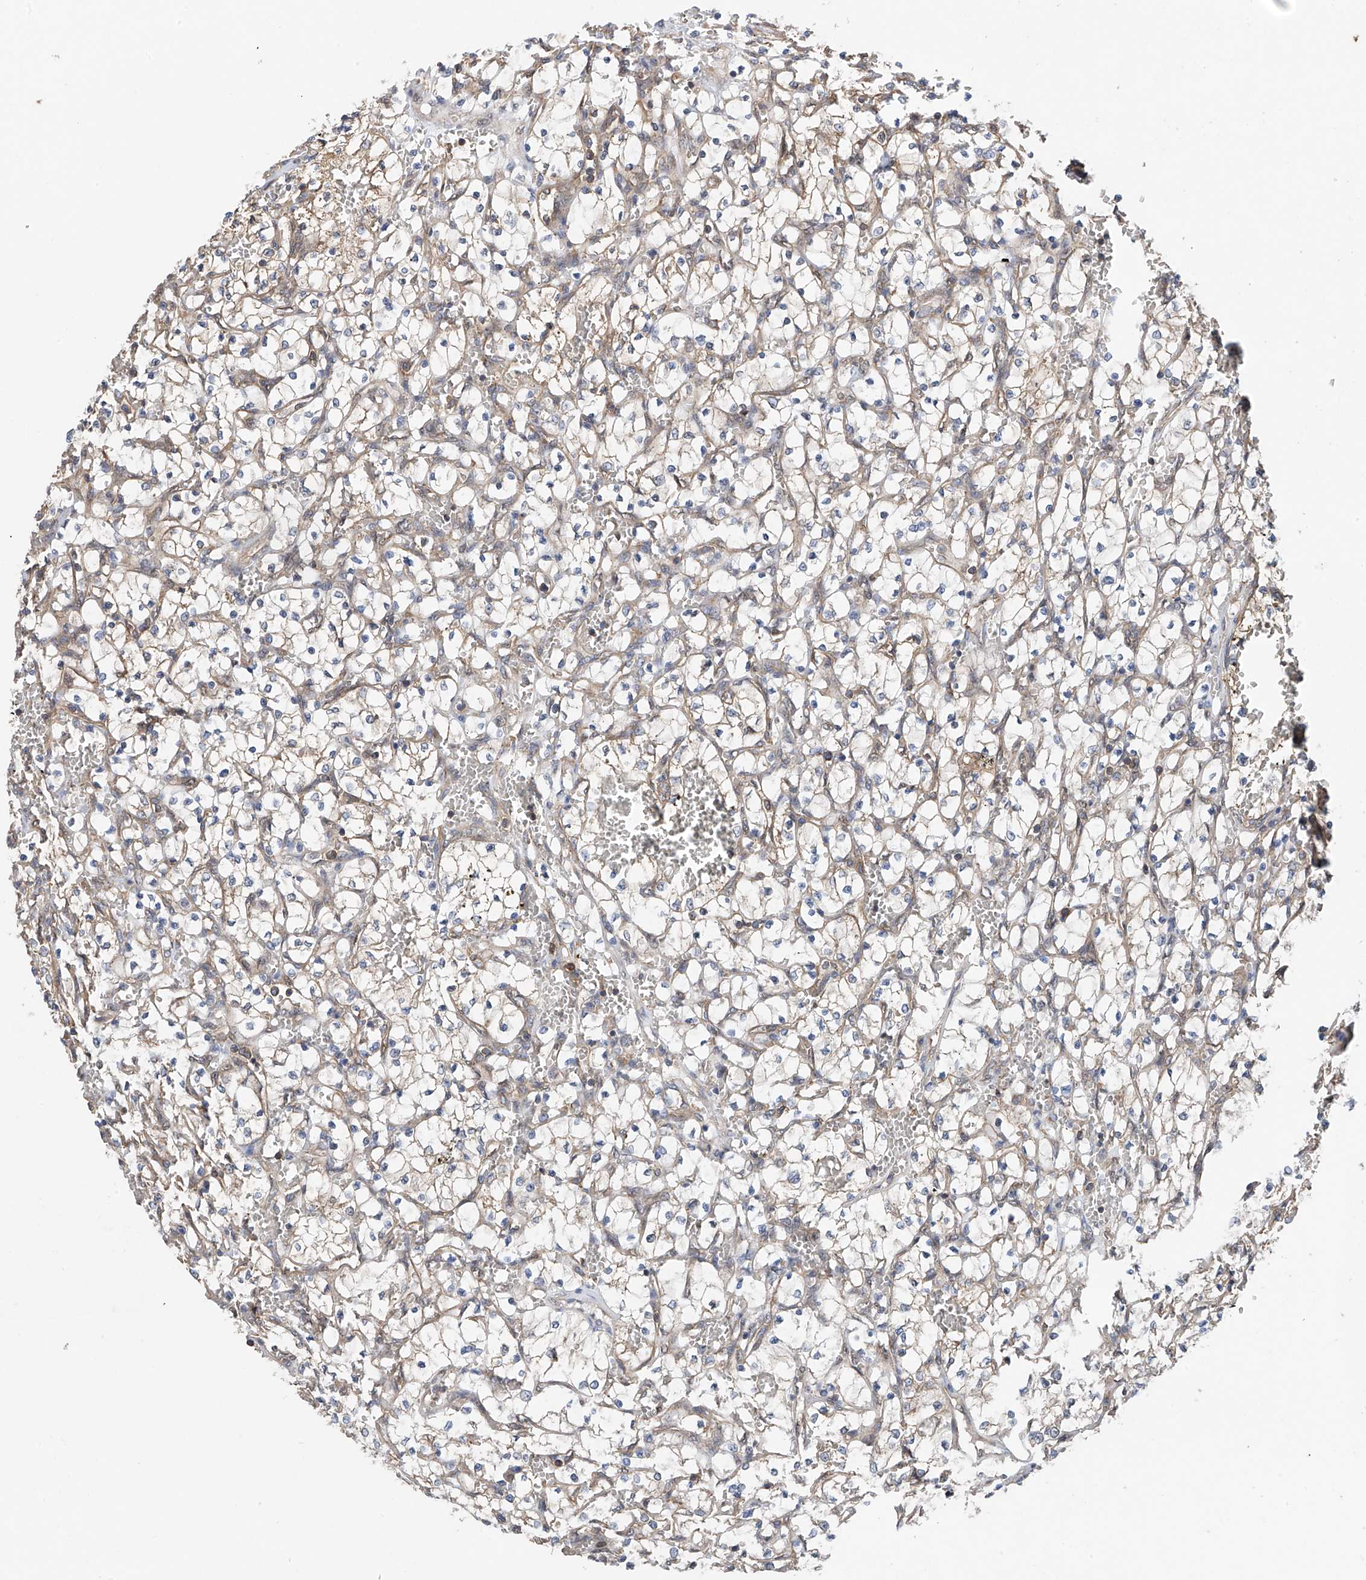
{"staining": {"intensity": "weak", "quantity": "25%-75%", "location": "cytoplasmic/membranous"}, "tissue": "renal cancer", "cell_type": "Tumor cells", "image_type": "cancer", "snomed": [{"axis": "morphology", "description": "Adenocarcinoma, NOS"}, {"axis": "topography", "description": "Kidney"}], "caption": "A micrograph showing weak cytoplasmic/membranous positivity in approximately 25%-75% of tumor cells in renal cancer, as visualized by brown immunohistochemical staining.", "gene": "CHPF", "patient": {"sex": "female", "age": 69}}